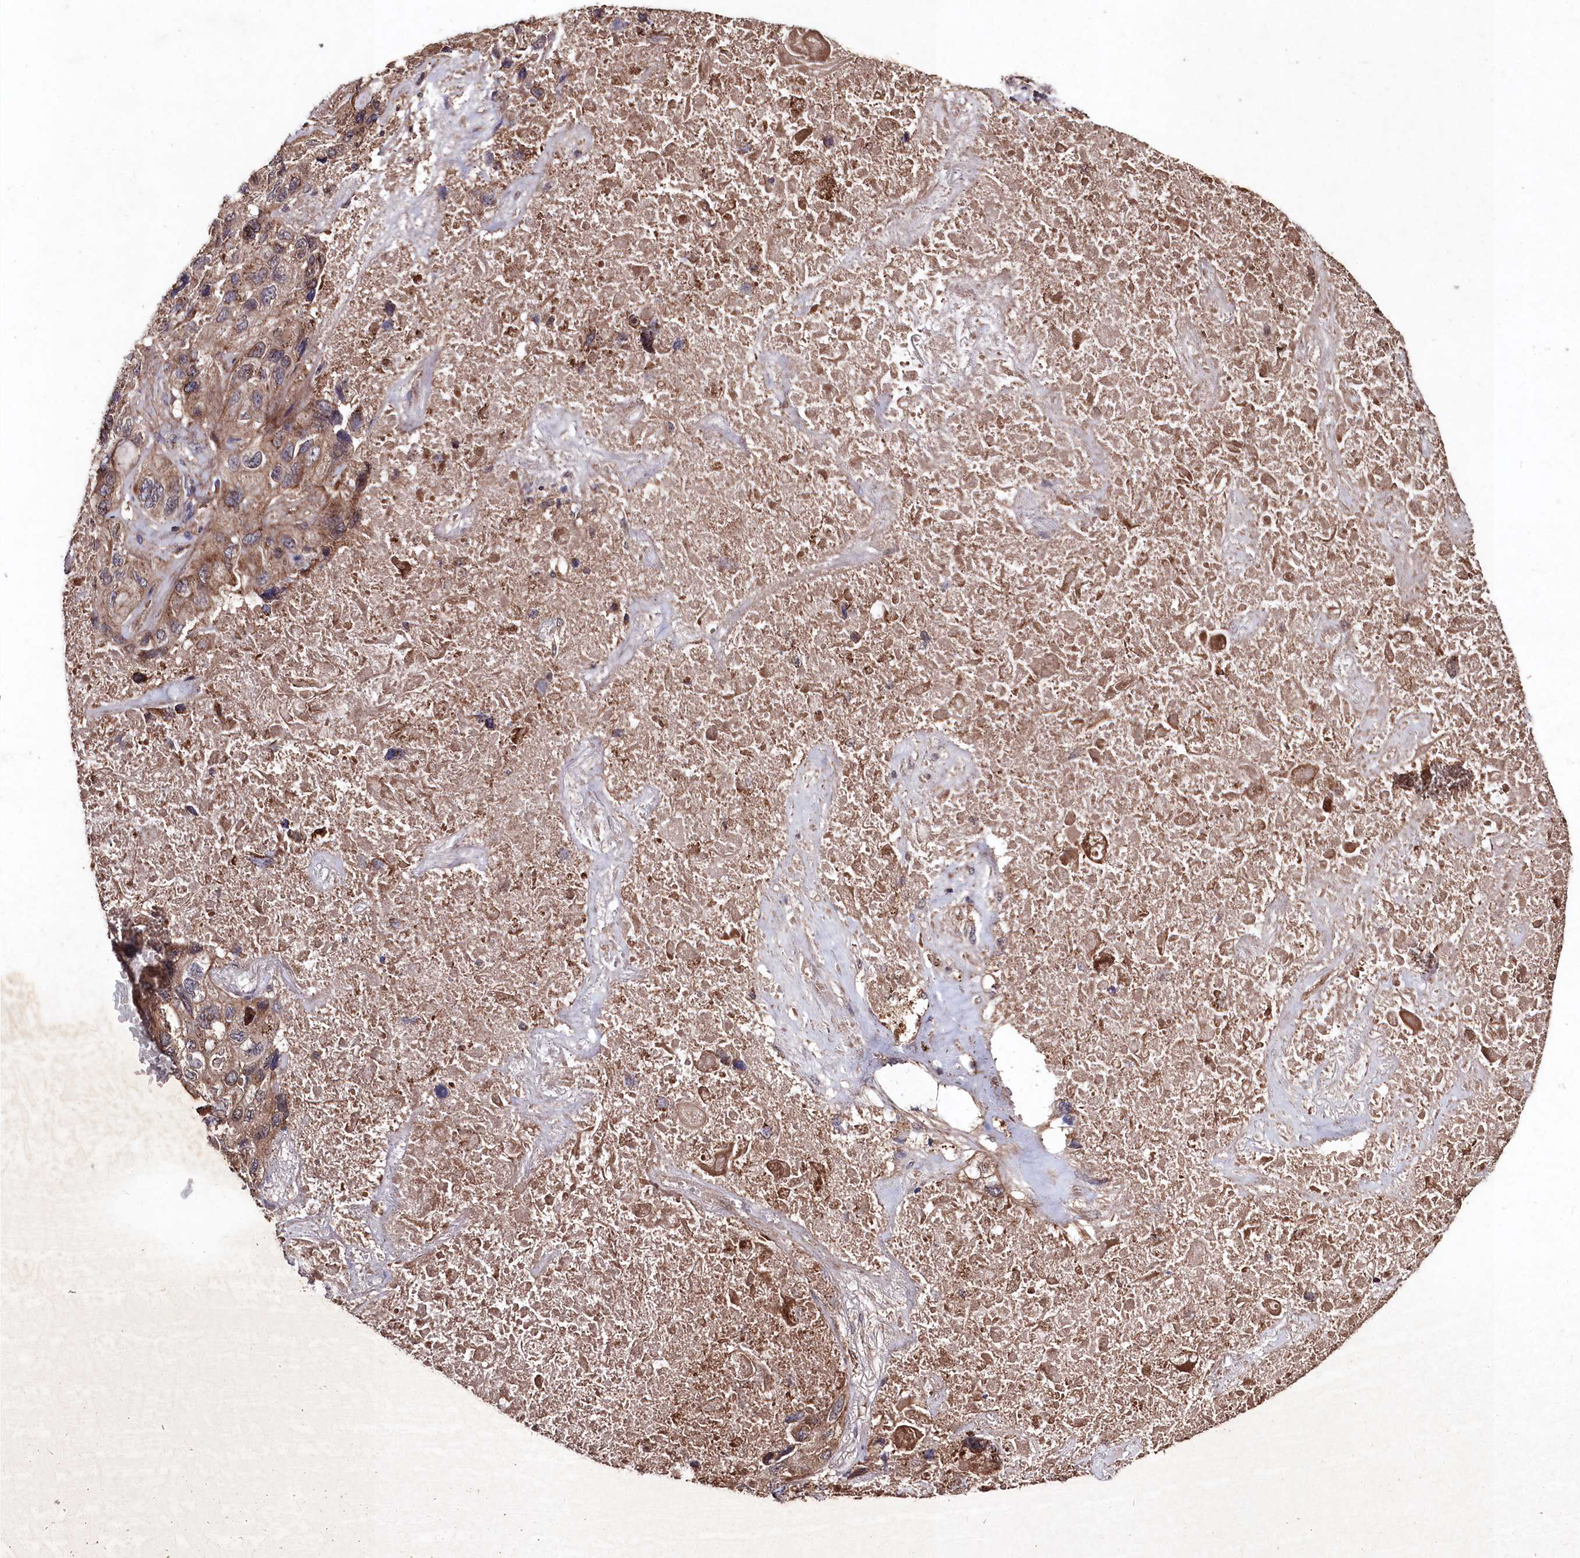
{"staining": {"intensity": "weak", "quantity": ">75%", "location": "cytoplasmic/membranous"}, "tissue": "lung cancer", "cell_type": "Tumor cells", "image_type": "cancer", "snomed": [{"axis": "morphology", "description": "Squamous cell carcinoma, NOS"}, {"axis": "topography", "description": "Lung"}], "caption": "Protein analysis of lung cancer tissue demonstrates weak cytoplasmic/membranous staining in about >75% of tumor cells.", "gene": "MYO1H", "patient": {"sex": "female", "age": 73}}